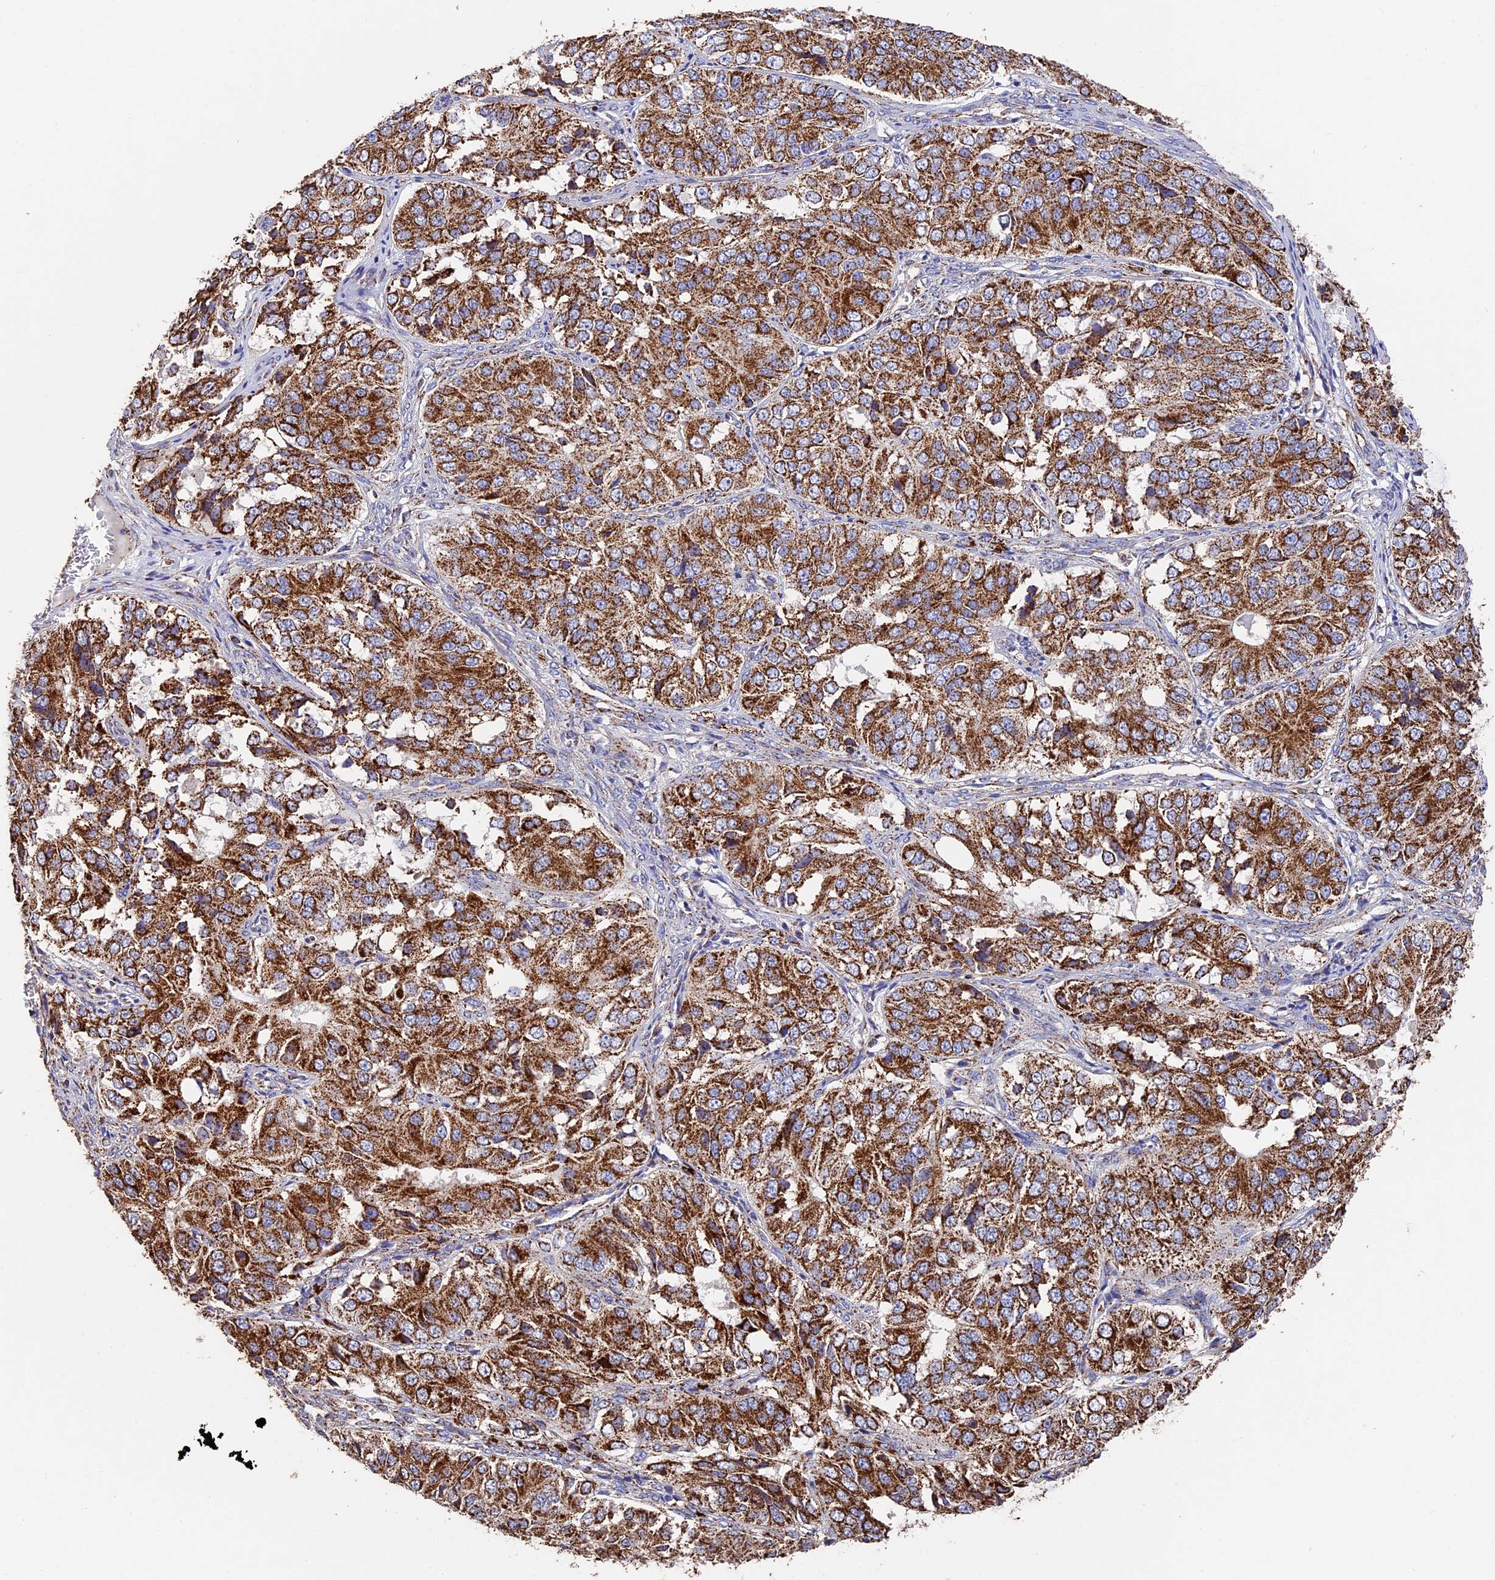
{"staining": {"intensity": "strong", "quantity": ">75%", "location": "cytoplasmic/membranous"}, "tissue": "ovarian cancer", "cell_type": "Tumor cells", "image_type": "cancer", "snomed": [{"axis": "morphology", "description": "Carcinoma, endometroid"}, {"axis": "topography", "description": "Ovary"}], "caption": "The histopathology image displays immunohistochemical staining of ovarian cancer (endometroid carcinoma). There is strong cytoplasmic/membranous positivity is appreciated in approximately >75% of tumor cells.", "gene": "ADAT1", "patient": {"sex": "female", "age": 51}}